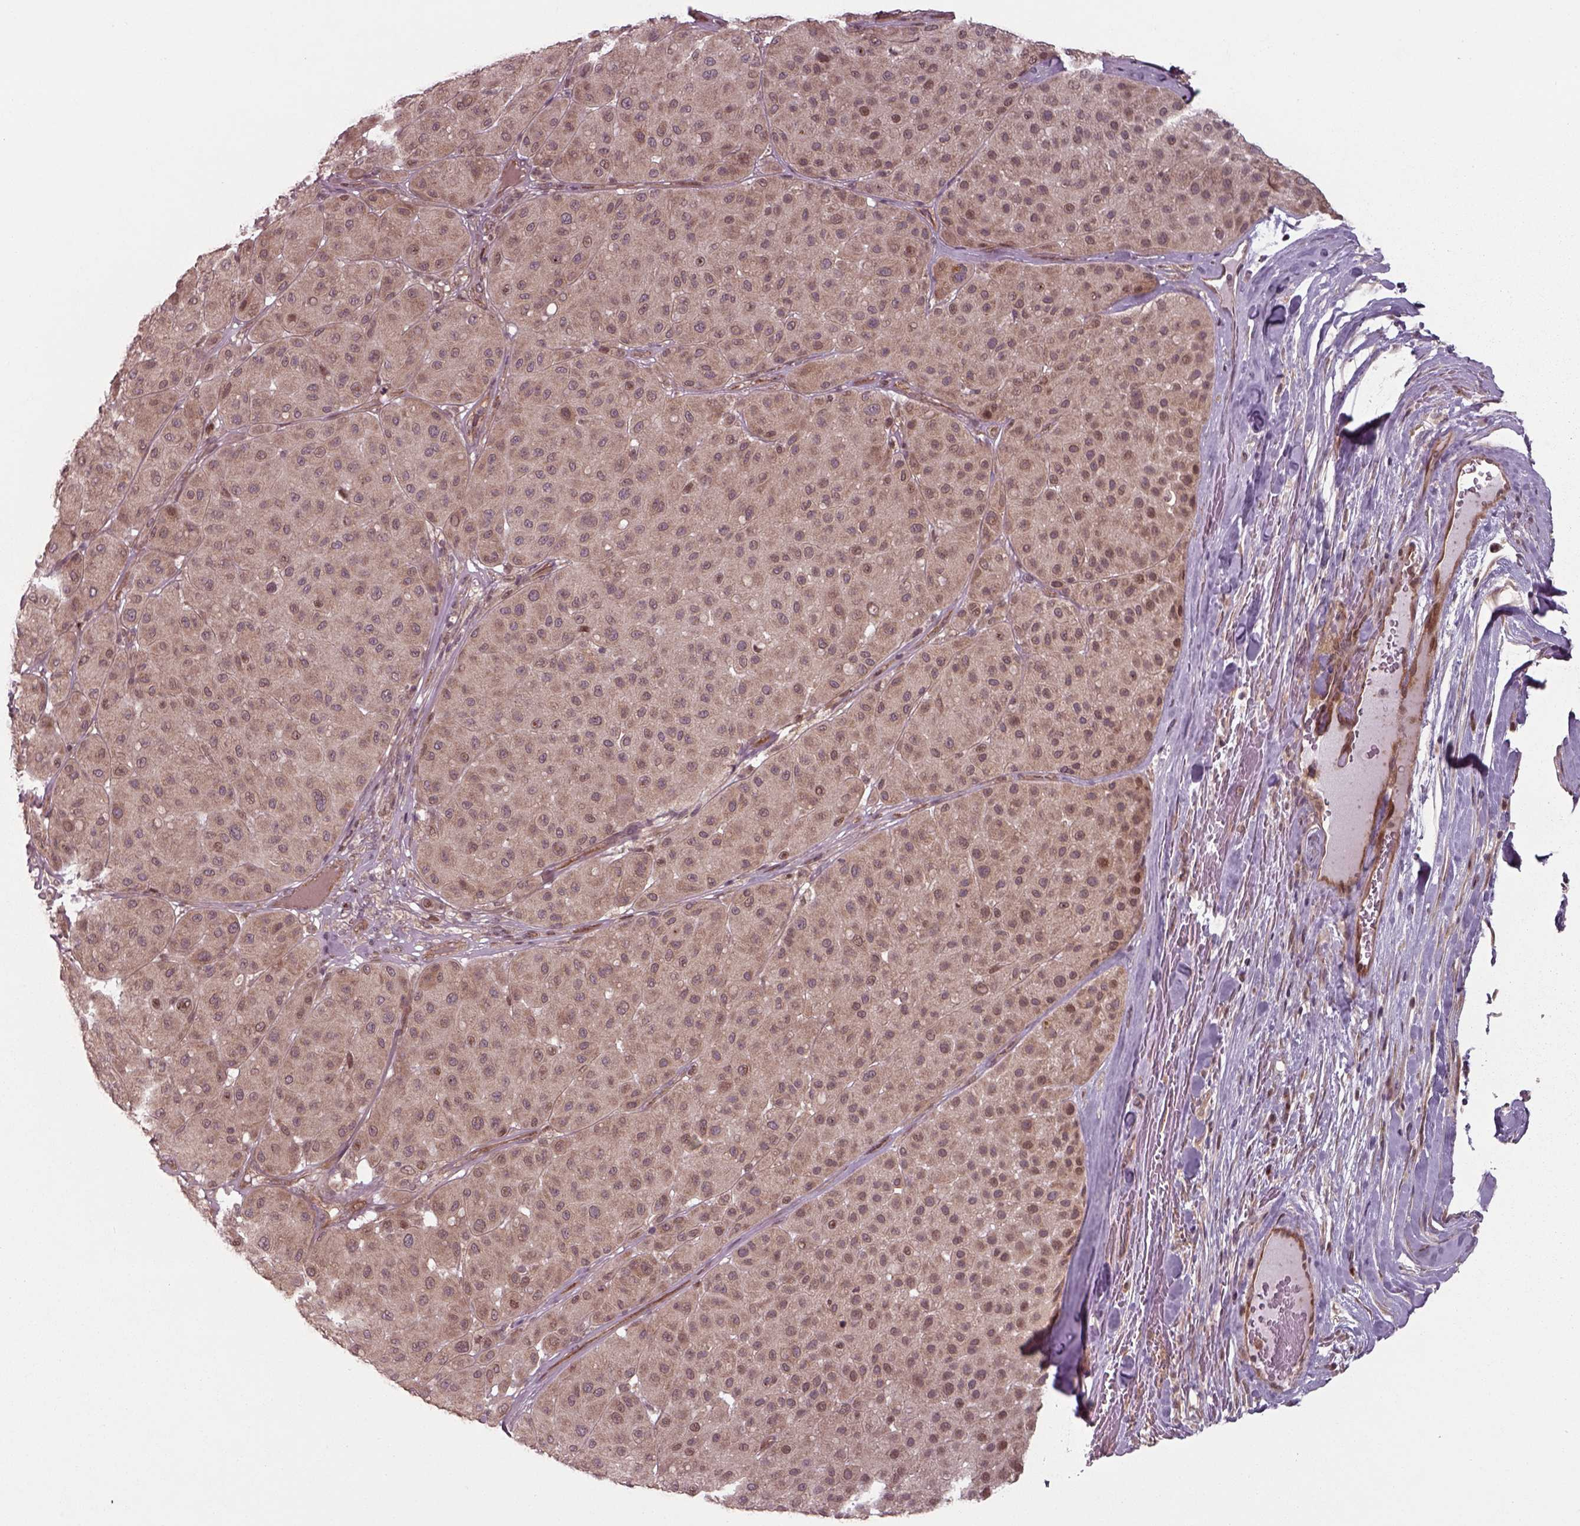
{"staining": {"intensity": "weak", "quantity": ">75%", "location": "cytoplasmic/membranous"}, "tissue": "melanoma", "cell_type": "Tumor cells", "image_type": "cancer", "snomed": [{"axis": "morphology", "description": "Malignant melanoma, Metastatic site"}, {"axis": "topography", "description": "Smooth muscle"}], "caption": "Melanoma stained for a protein (brown) exhibits weak cytoplasmic/membranous positive positivity in approximately >75% of tumor cells.", "gene": "CHMP3", "patient": {"sex": "male", "age": 41}}